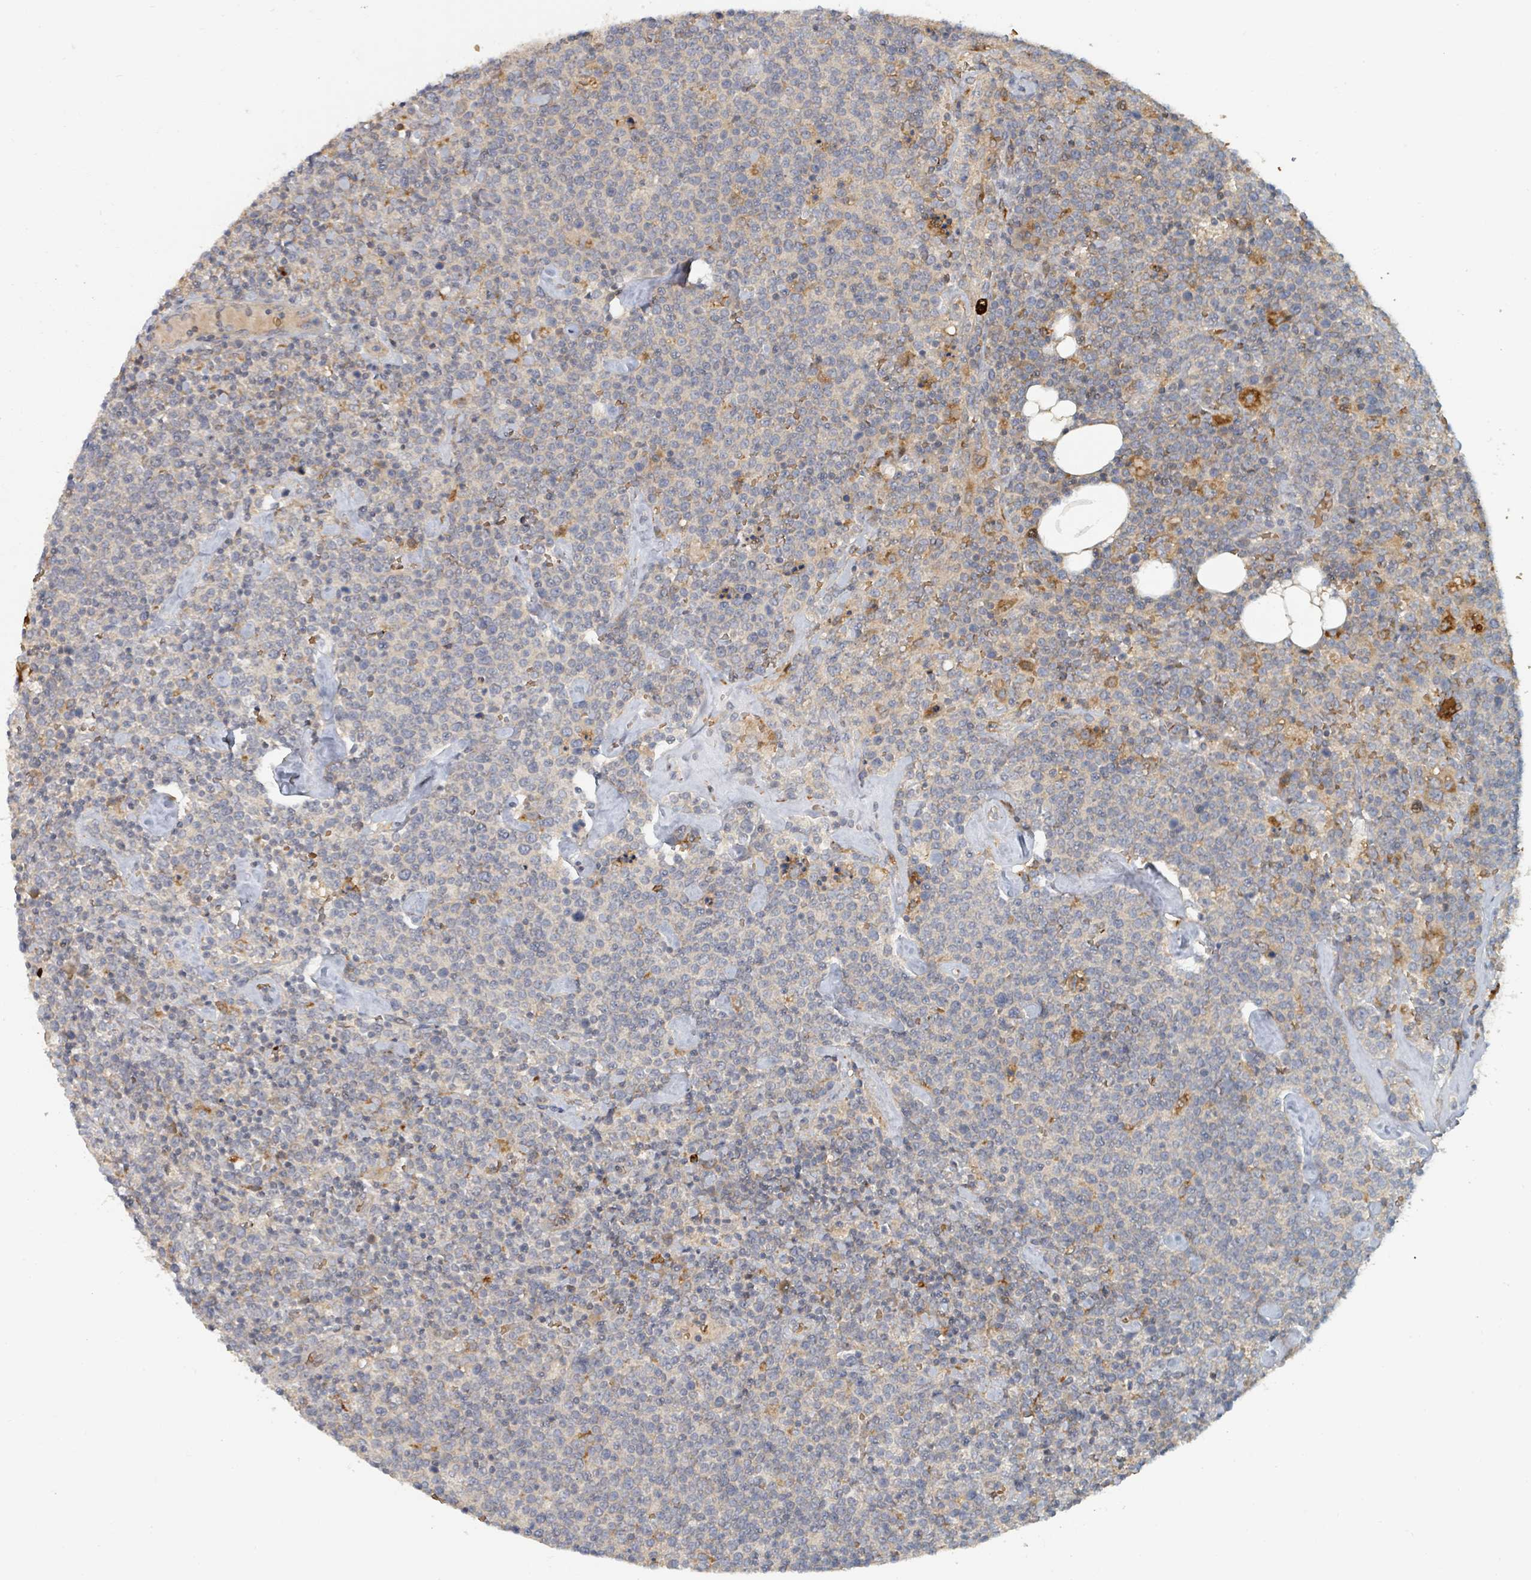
{"staining": {"intensity": "negative", "quantity": "none", "location": "none"}, "tissue": "lymphoma", "cell_type": "Tumor cells", "image_type": "cancer", "snomed": [{"axis": "morphology", "description": "Malignant lymphoma, non-Hodgkin's type, High grade"}, {"axis": "topography", "description": "Lymph node"}], "caption": "This is a photomicrograph of immunohistochemistry staining of lymphoma, which shows no staining in tumor cells.", "gene": "TRPC4AP", "patient": {"sex": "male", "age": 61}}